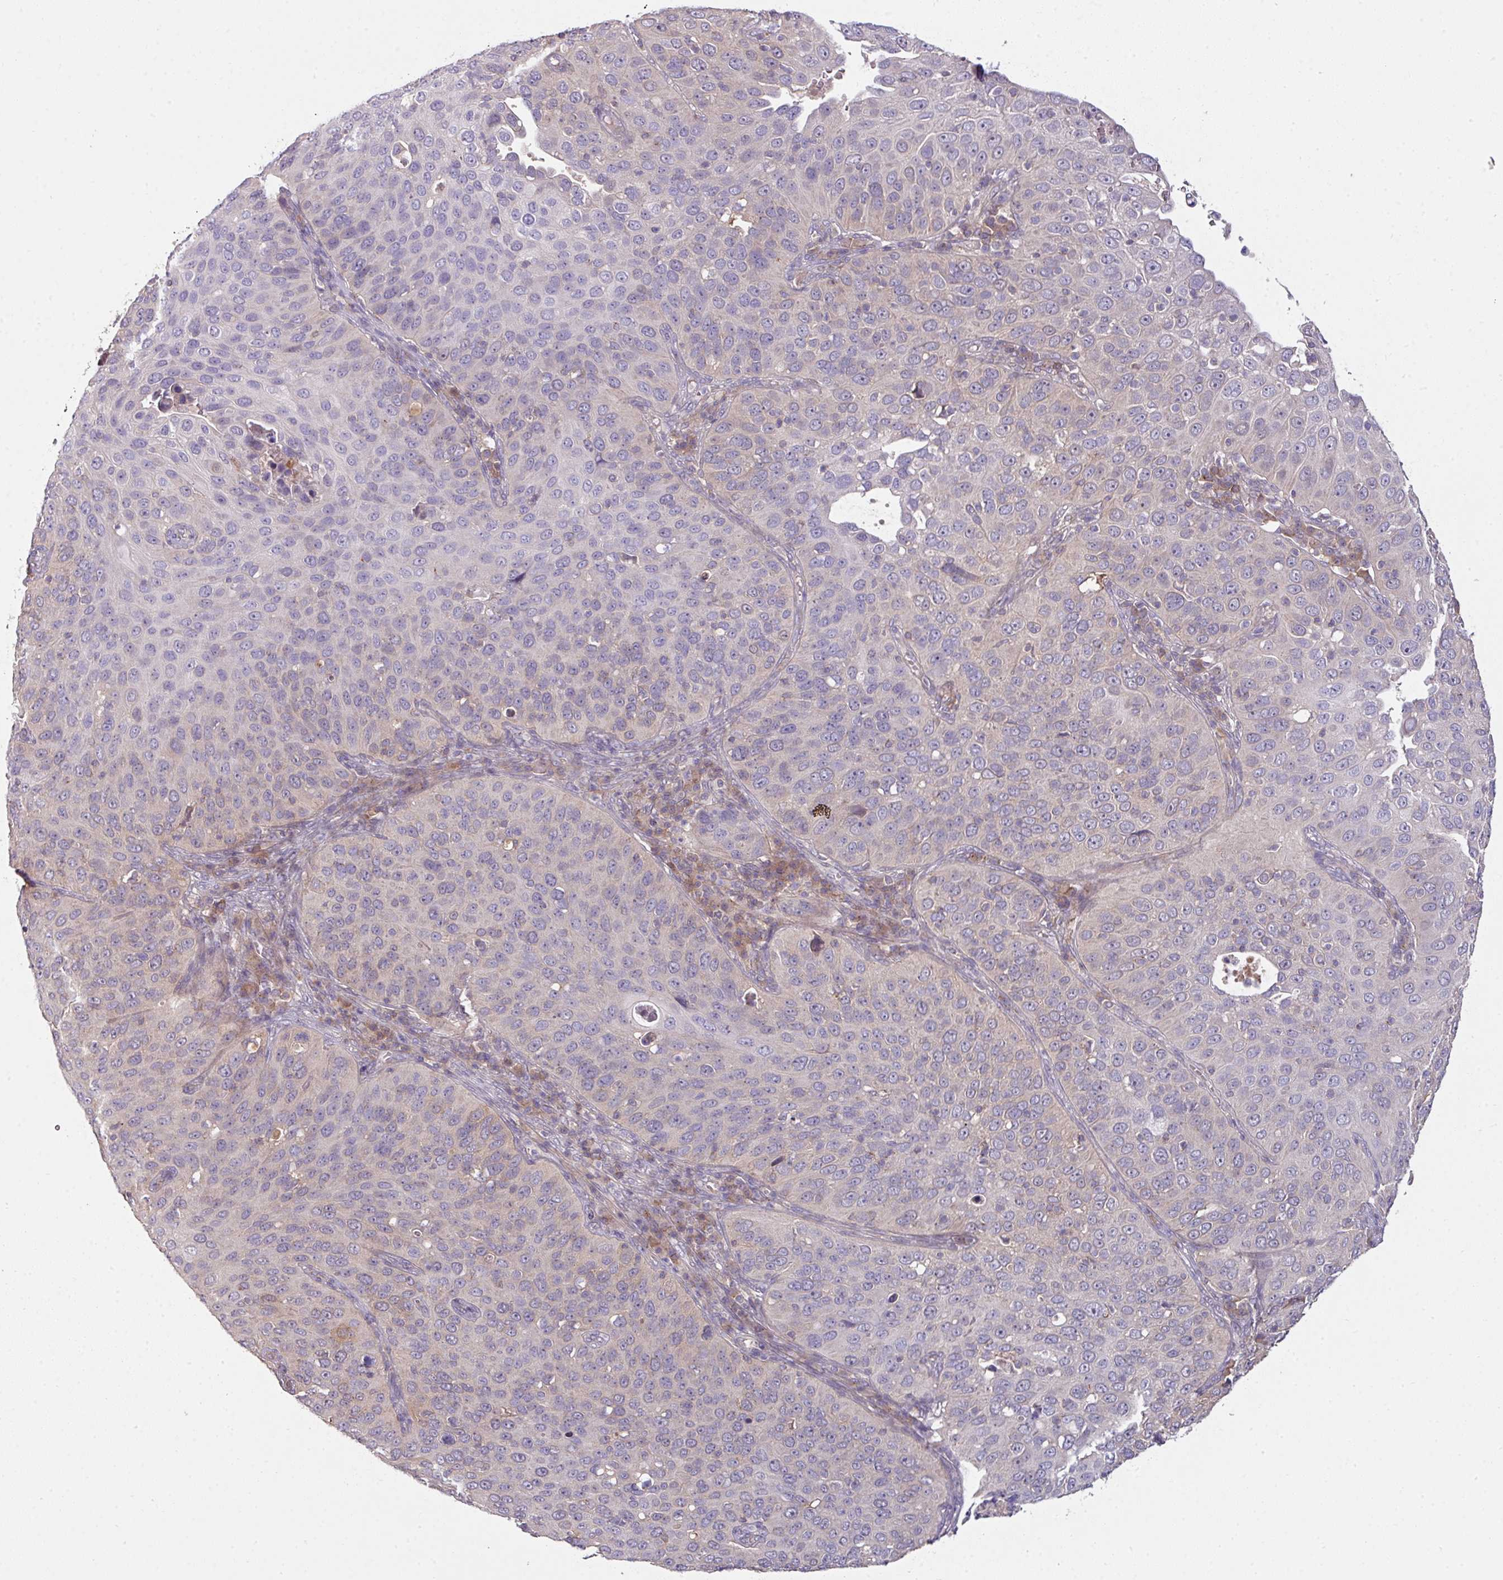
{"staining": {"intensity": "negative", "quantity": "none", "location": "none"}, "tissue": "cervical cancer", "cell_type": "Tumor cells", "image_type": "cancer", "snomed": [{"axis": "morphology", "description": "Squamous cell carcinoma, NOS"}, {"axis": "topography", "description": "Cervix"}], "caption": "DAB (3,3'-diaminobenzidine) immunohistochemical staining of squamous cell carcinoma (cervical) demonstrates no significant expression in tumor cells.", "gene": "SLAMF6", "patient": {"sex": "female", "age": 36}}